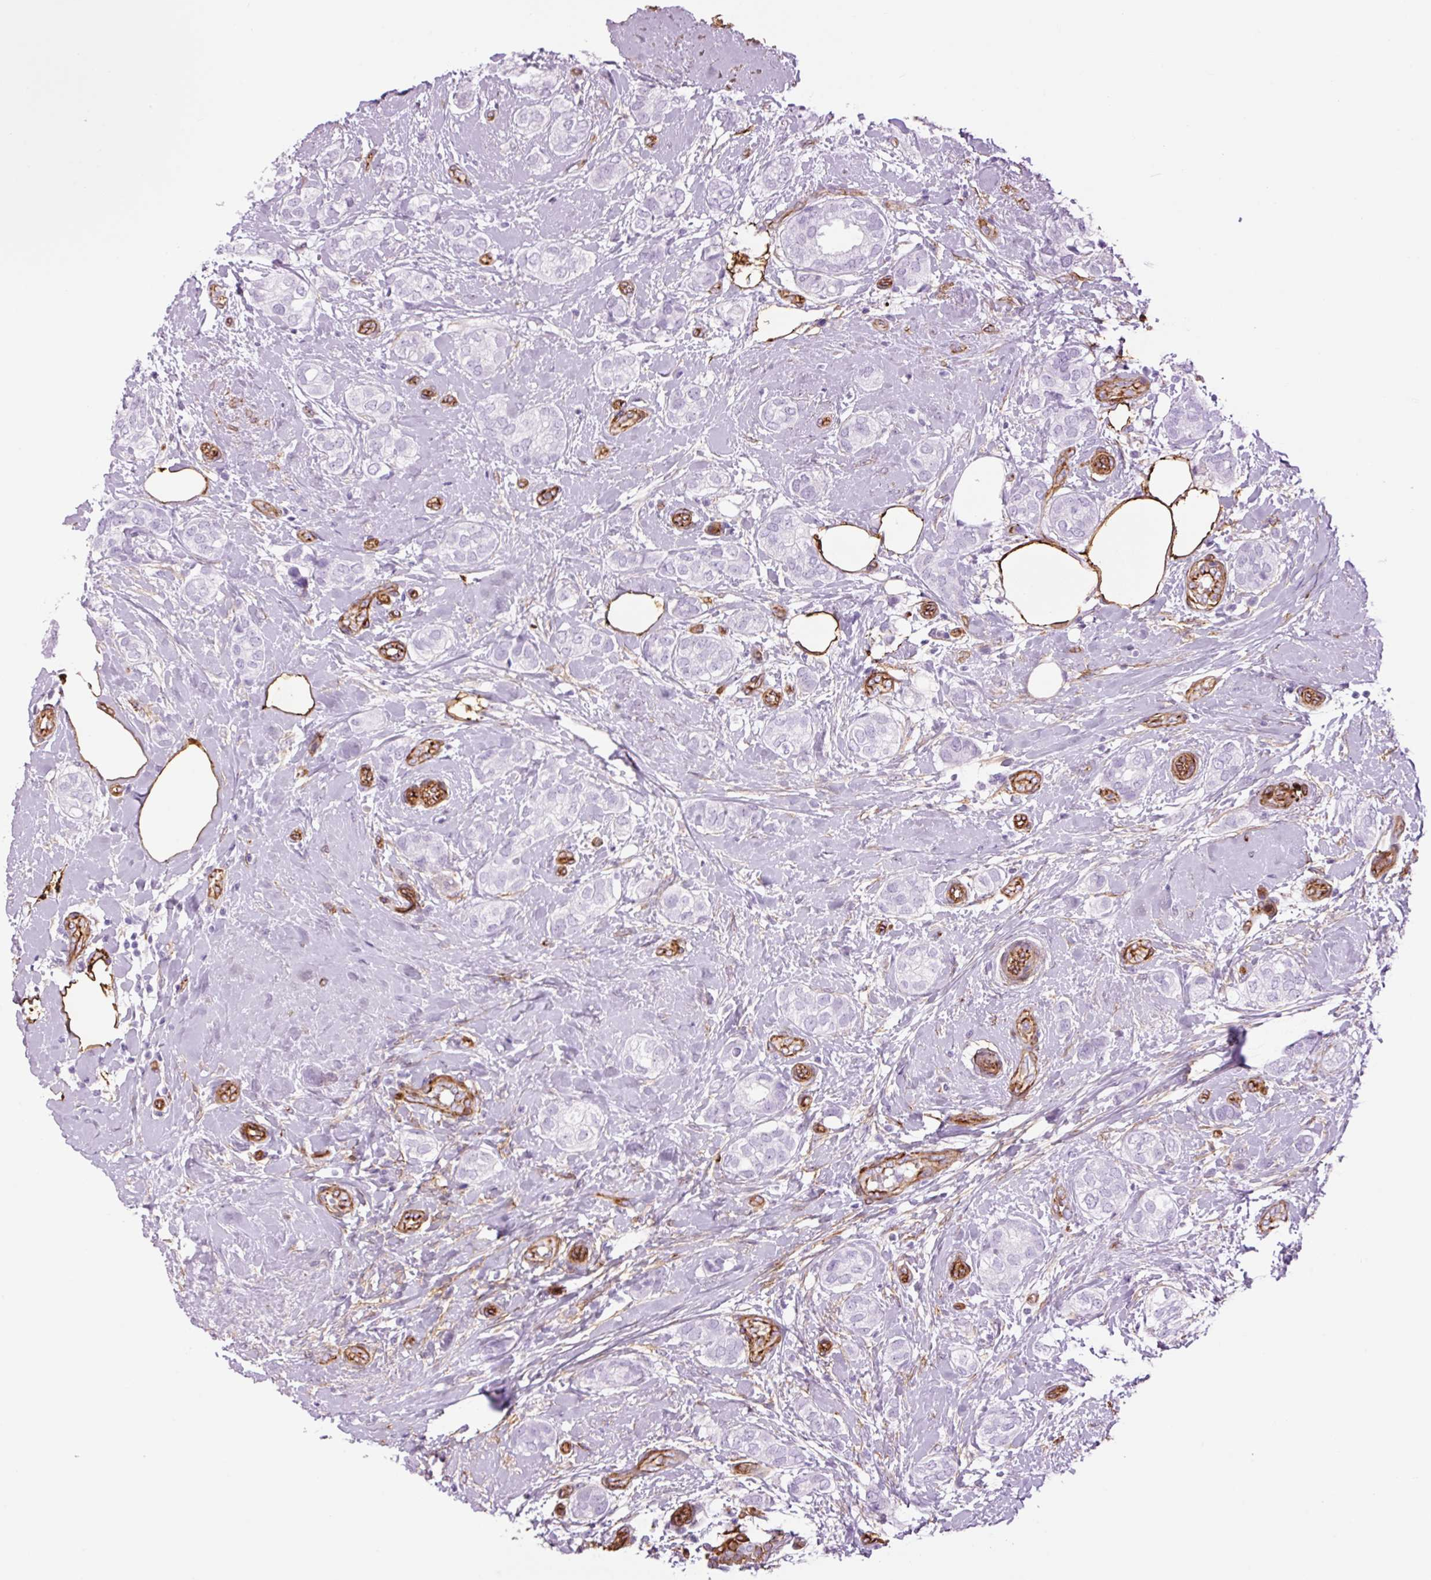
{"staining": {"intensity": "negative", "quantity": "none", "location": "none"}, "tissue": "breast cancer", "cell_type": "Tumor cells", "image_type": "cancer", "snomed": [{"axis": "morphology", "description": "Duct carcinoma"}, {"axis": "topography", "description": "Breast"}], "caption": "Immunohistochemistry (IHC) of human breast cancer exhibits no staining in tumor cells.", "gene": "CAV1", "patient": {"sex": "female", "age": 73}}